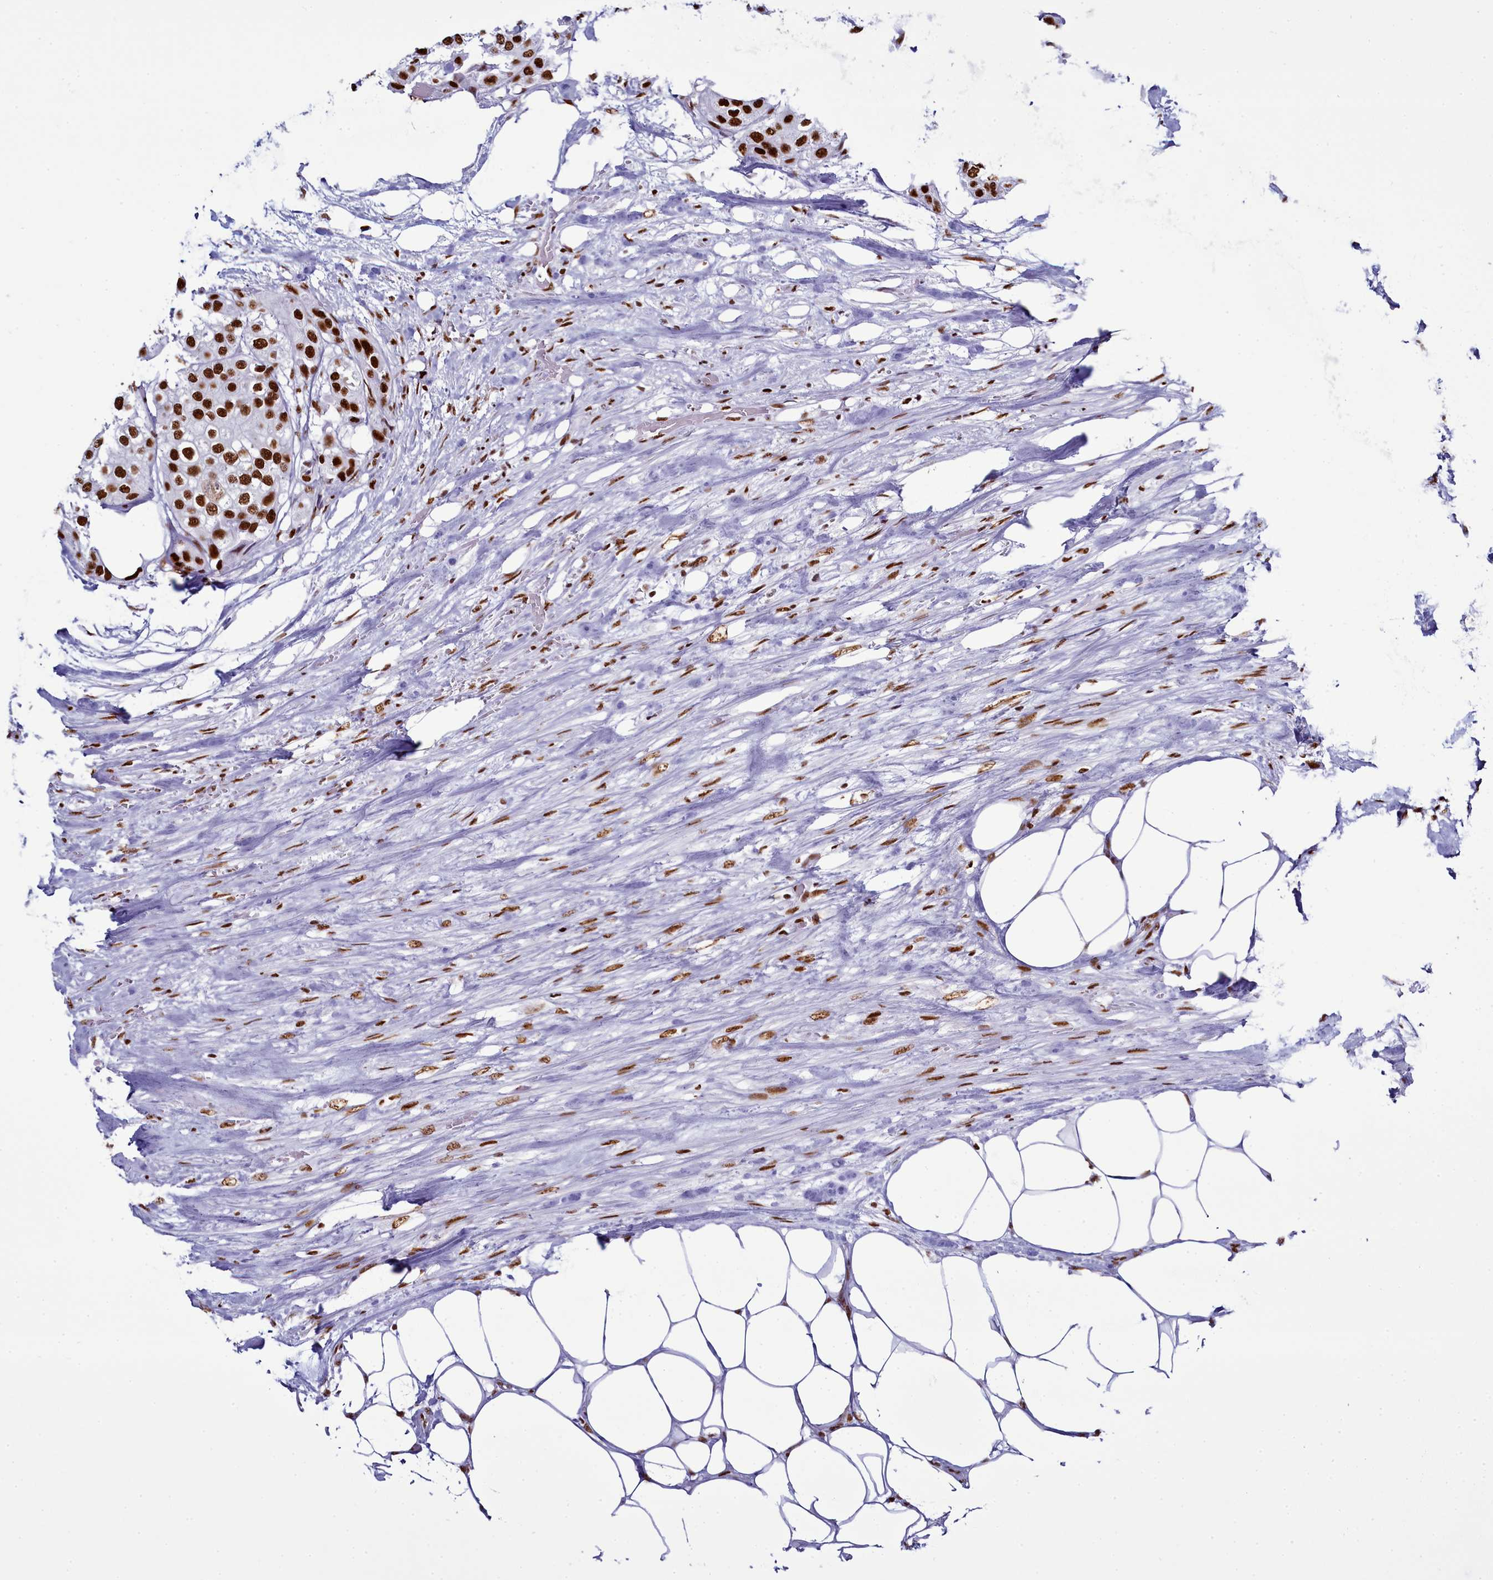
{"staining": {"intensity": "strong", "quantity": ">75%", "location": "nuclear"}, "tissue": "urothelial cancer", "cell_type": "Tumor cells", "image_type": "cancer", "snomed": [{"axis": "morphology", "description": "Urothelial carcinoma, High grade"}, {"axis": "topography", "description": "Urinary bladder"}], "caption": "High-grade urothelial carcinoma stained for a protein exhibits strong nuclear positivity in tumor cells.", "gene": "RALY", "patient": {"sex": "male", "age": 64}}